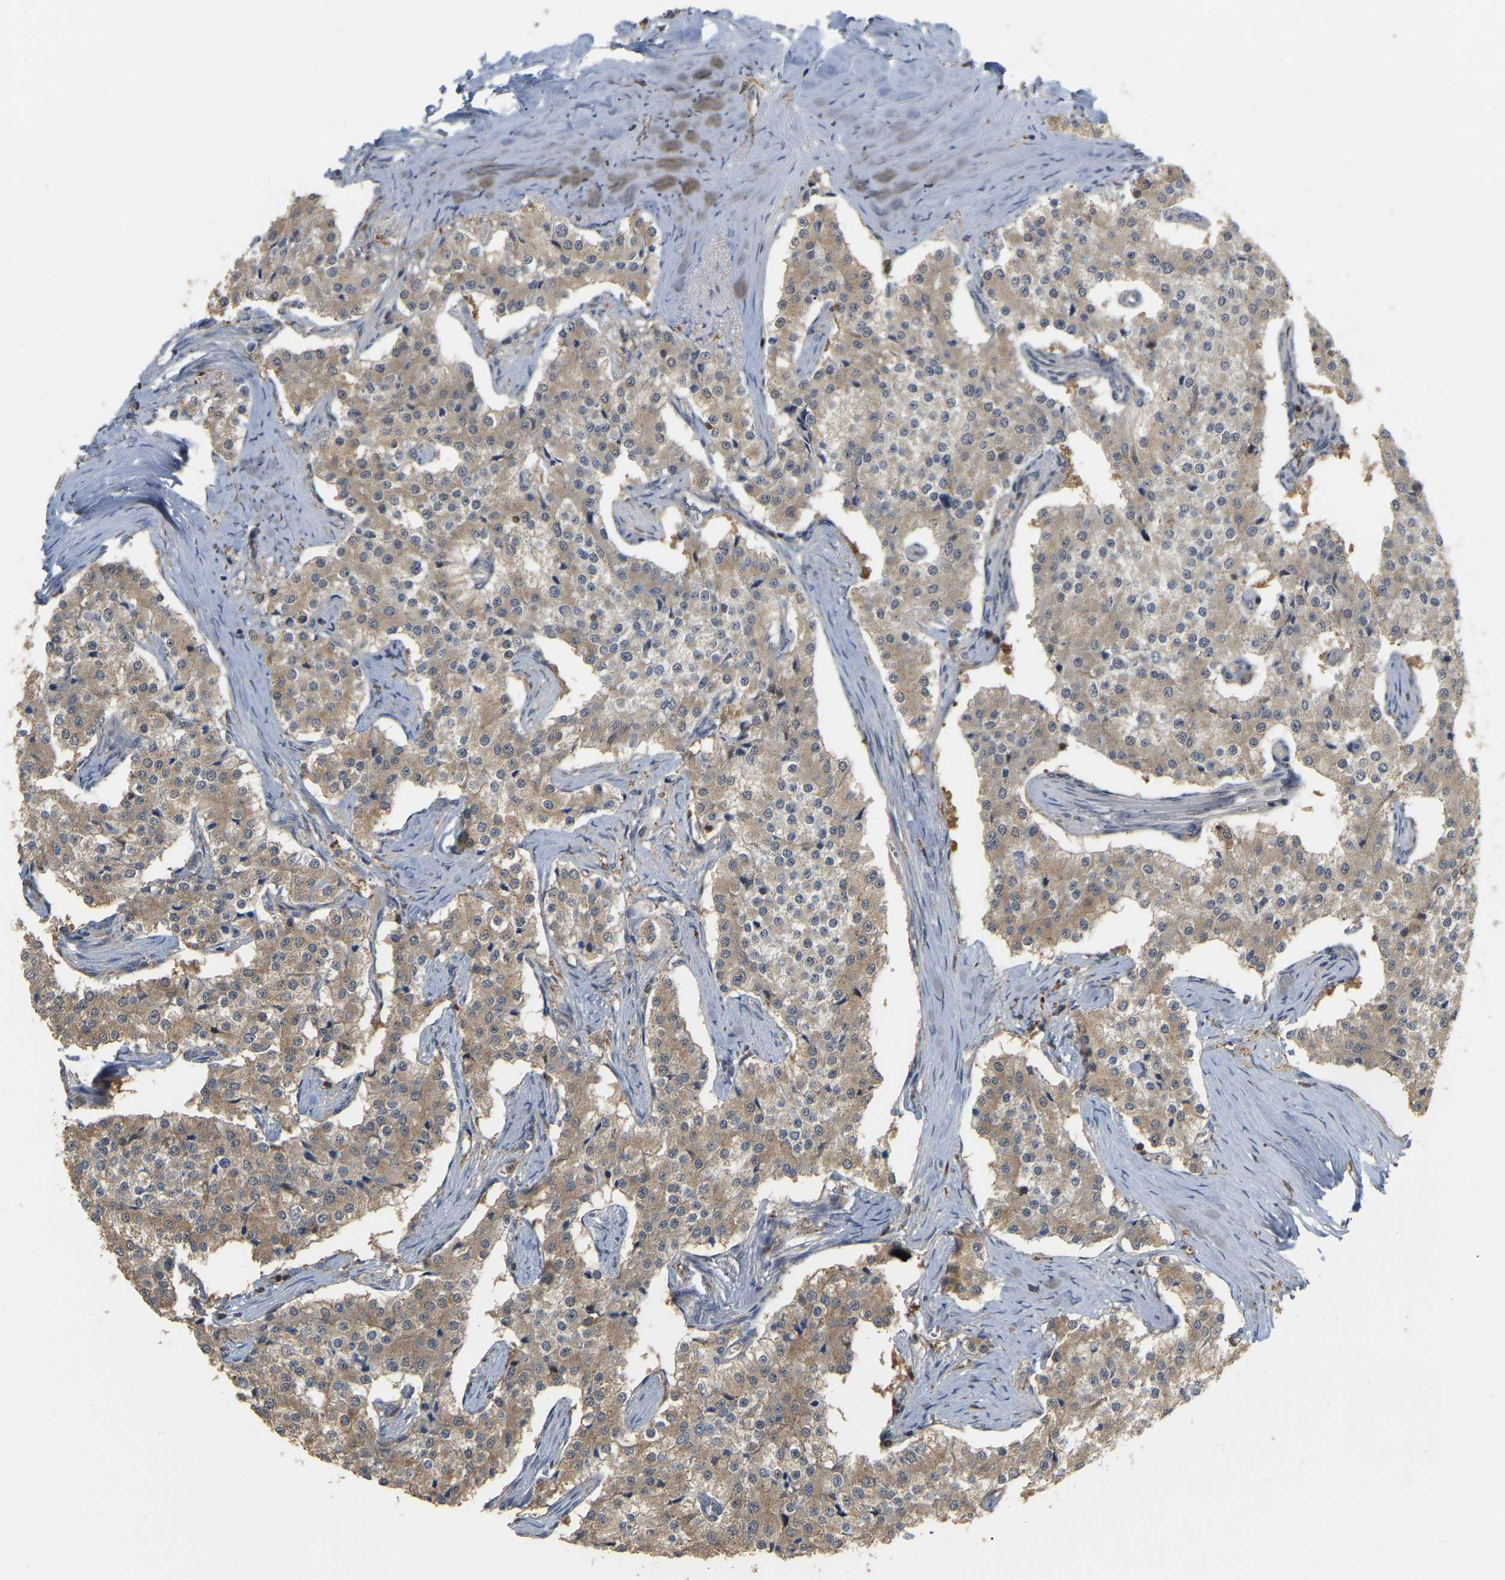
{"staining": {"intensity": "weak", "quantity": ">75%", "location": "cytoplasmic/membranous"}, "tissue": "carcinoid", "cell_type": "Tumor cells", "image_type": "cancer", "snomed": [{"axis": "morphology", "description": "Carcinoid, malignant, NOS"}, {"axis": "topography", "description": "Colon"}], "caption": "Carcinoid was stained to show a protein in brown. There is low levels of weak cytoplasmic/membranous expression in about >75% of tumor cells.", "gene": "MTPN", "patient": {"sex": "female", "age": 52}}